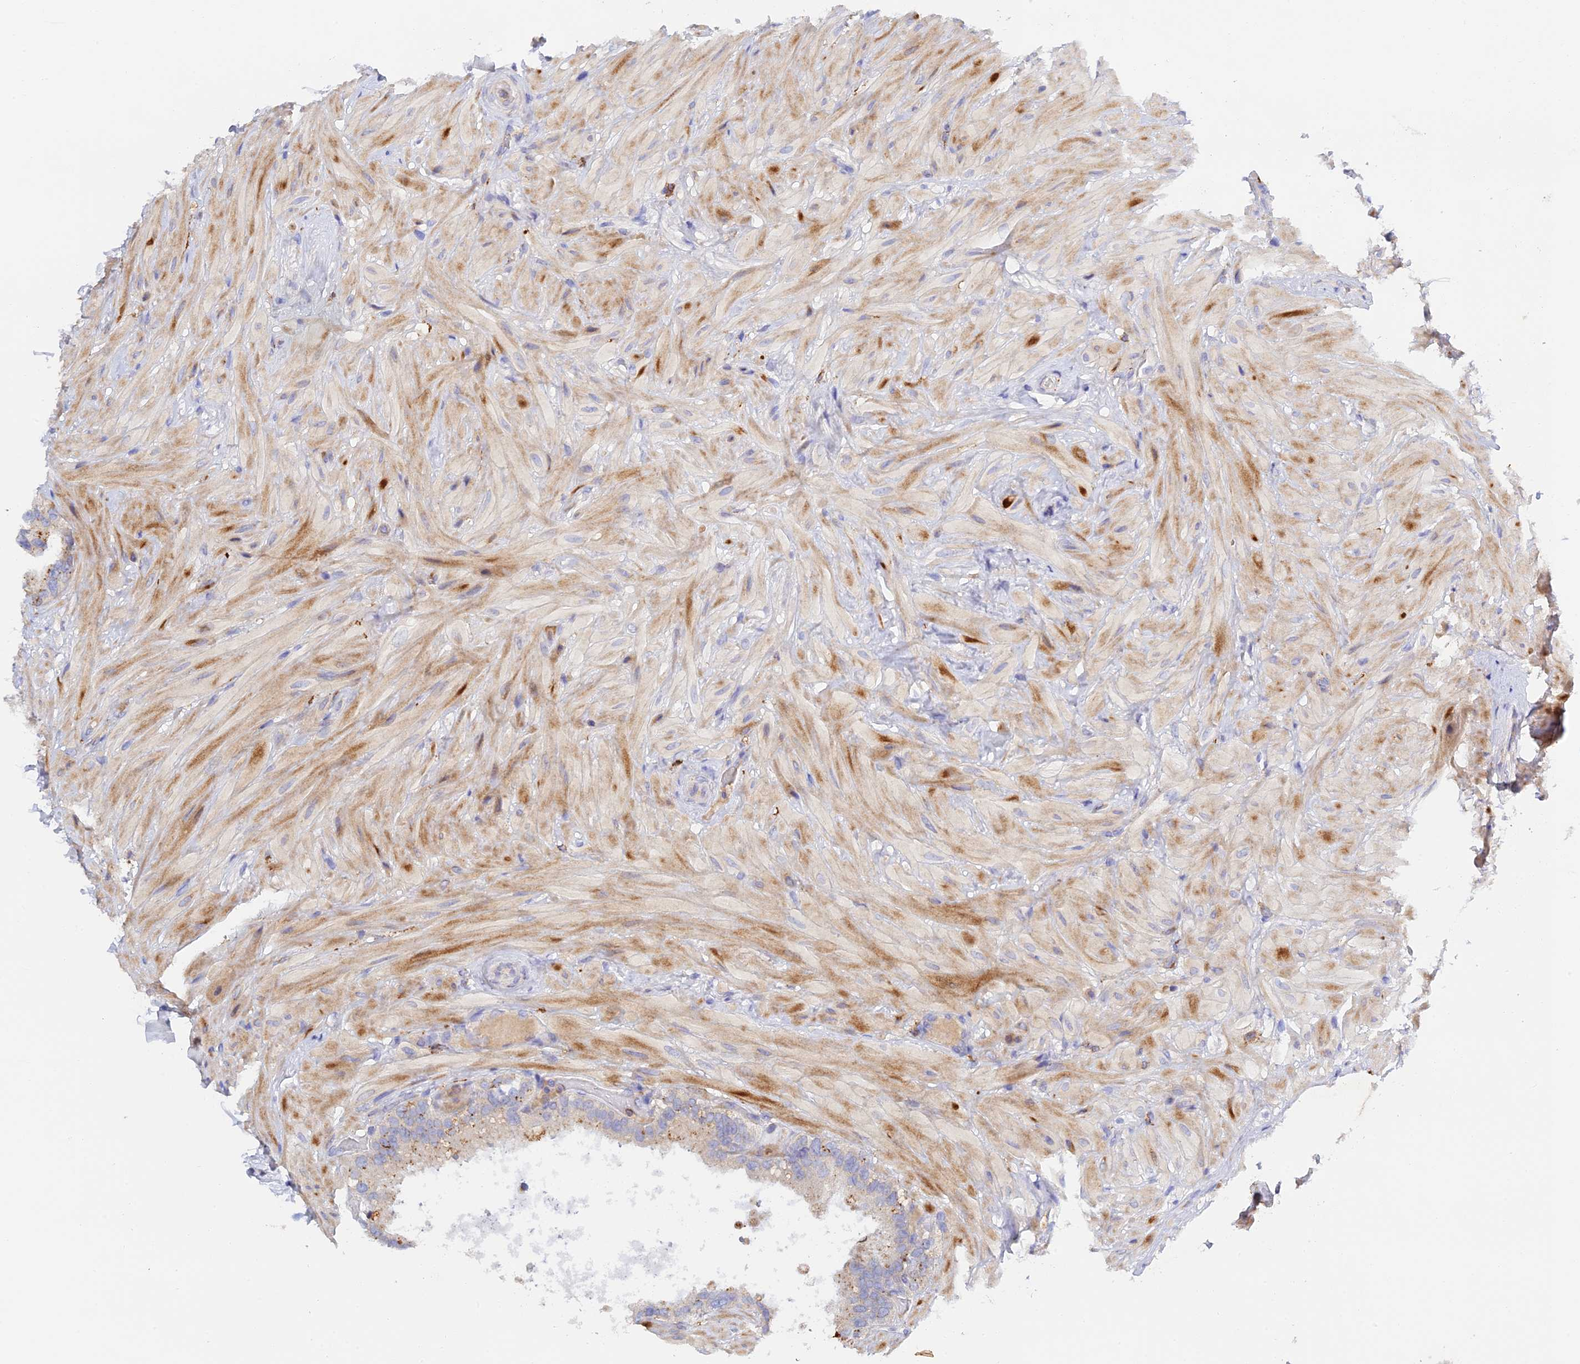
{"staining": {"intensity": "moderate", "quantity": "25%-75%", "location": "cytoplasmic/membranous"}, "tissue": "seminal vesicle", "cell_type": "Glandular cells", "image_type": "normal", "snomed": [{"axis": "morphology", "description": "Normal tissue, NOS"}, {"axis": "topography", "description": "Seminal veicle"}, {"axis": "topography", "description": "Peripheral nerve tissue"}], "caption": "Brown immunohistochemical staining in benign human seminal vesicle shows moderate cytoplasmic/membranous staining in approximately 25%-75% of glandular cells.", "gene": "RPGRIP1L", "patient": {"sex": "male", "age": 67}}